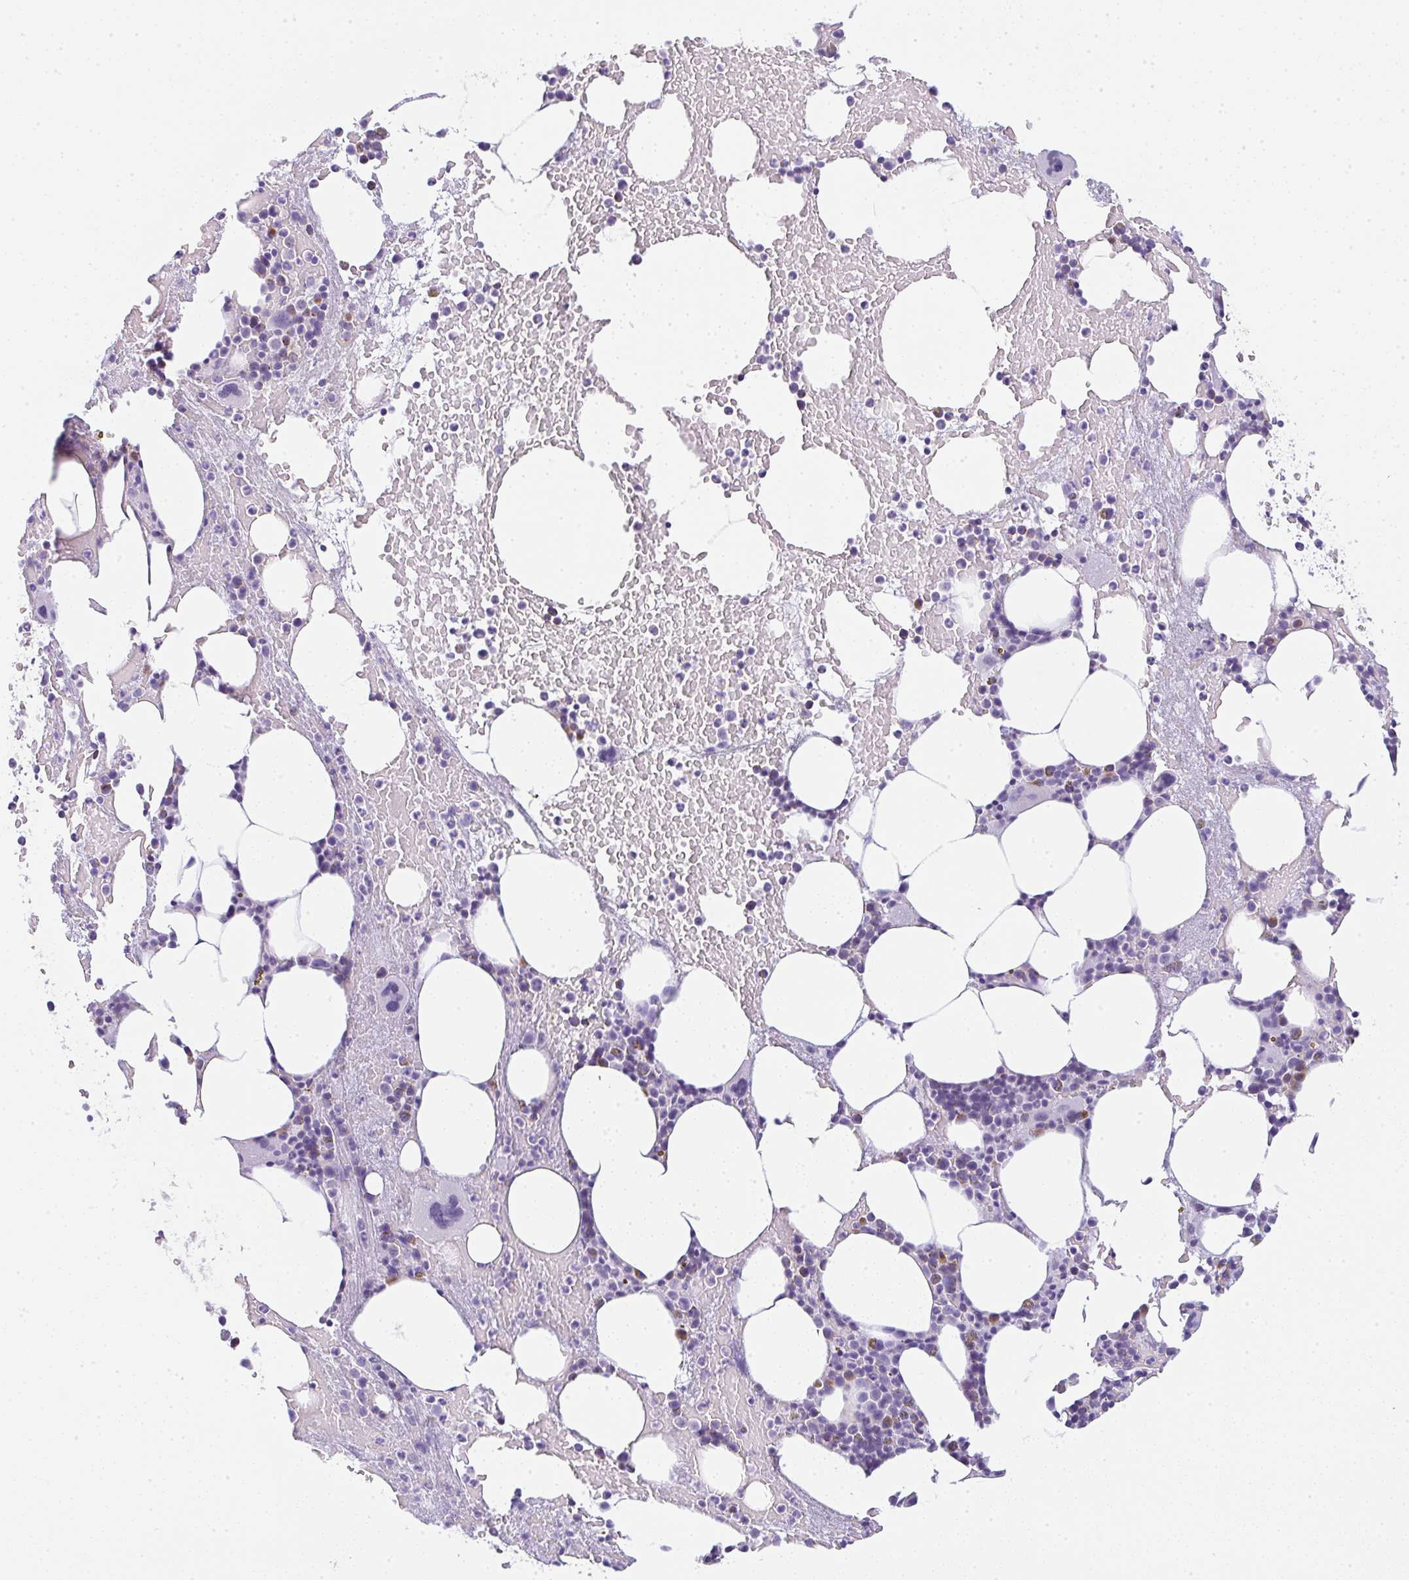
{"staining": {"intensity": "moderate", "quantity": "<25%", "location": "cytoplasmic/membranous"}, "tissue": "bone marrow", "cell_type": "Hematopoietic cells", "image_type": "normal", "snomed": [{"axis": "morphology", "description": "Normal tissue, NOS"}, {"axis": "topography", "description": "Bone marrow"}], "caption": "Immunohistochemical staining of normal human bone marrow demonstrates <25% levels of moderate cytoplasmic/membranous protein positivity in approximately <25% of hematopoietic cells. (DAB = brown stain, brightfield microscopy at high magnification).", "gene": "LPAR4", "patient": {"sex": "female", "age": 62}}